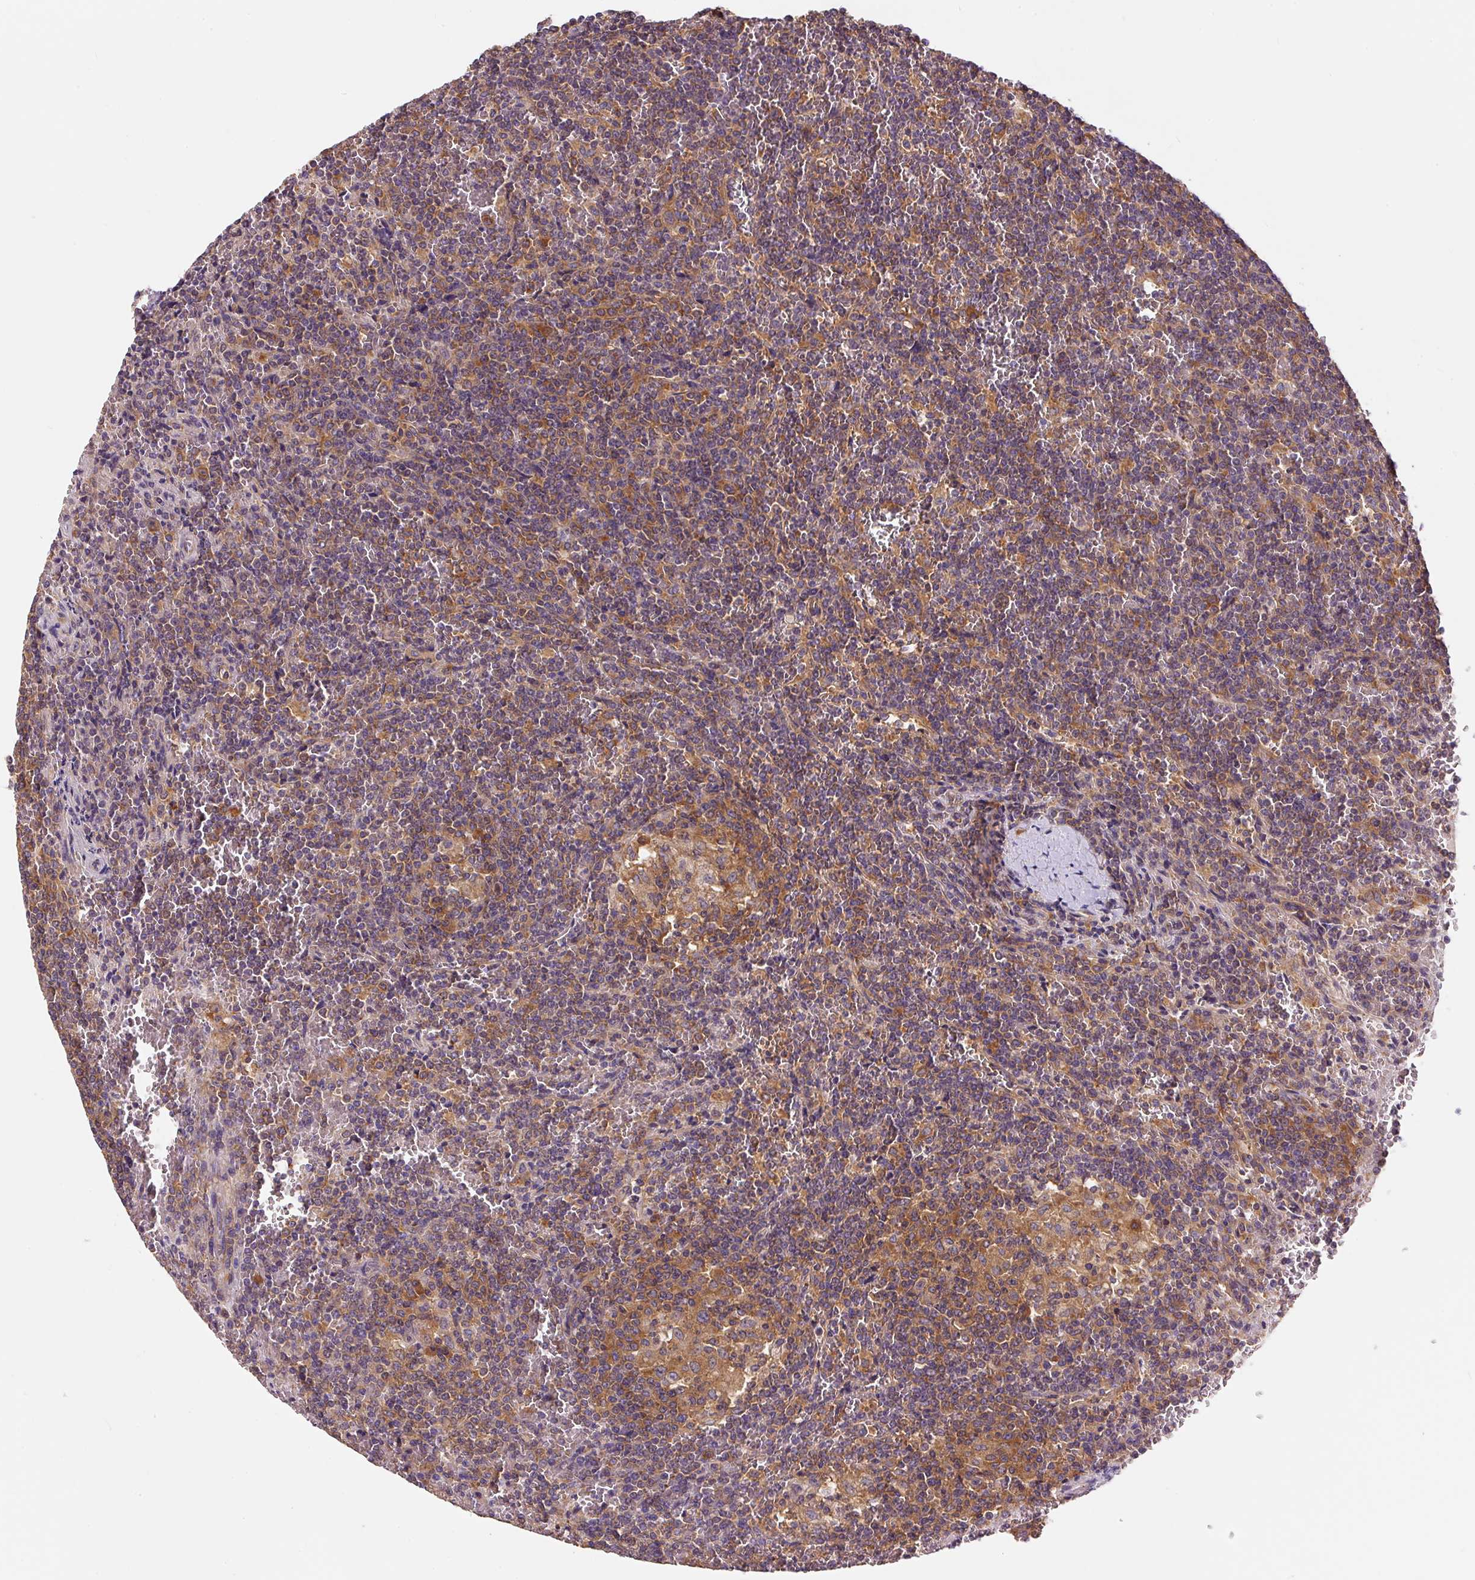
{"staining": {"intensity": "moderate", "quantity": "25%-75%", "location": "cytoplasmic/membranous"}, "tissue": "lymphoma", "cell_type": "Tumor cells", "image_type": "cancer", "snomed": [{"axis": "morphology", "description": "Malignant lymphoma, non-Hodgkin's type, Low grade"}, {"axis": "topography", "description": "Spleen"}], "caption": "Immunohistochemistry staining of low-grade malignant lymphoma, non-Hodgkin's type, which reveals medium levels of moderate cytoplasmic/membranous expression in about 25%-75% of tumor cells indicating moderate cytoplasmic/membranous protein staining. The staining was performed using DAB (brown) for protein detection and nuclei were counterstained in hematoxylin (blue).", "gene": "EIF2S2", "patient": {"sex": "female", "age": 19}}